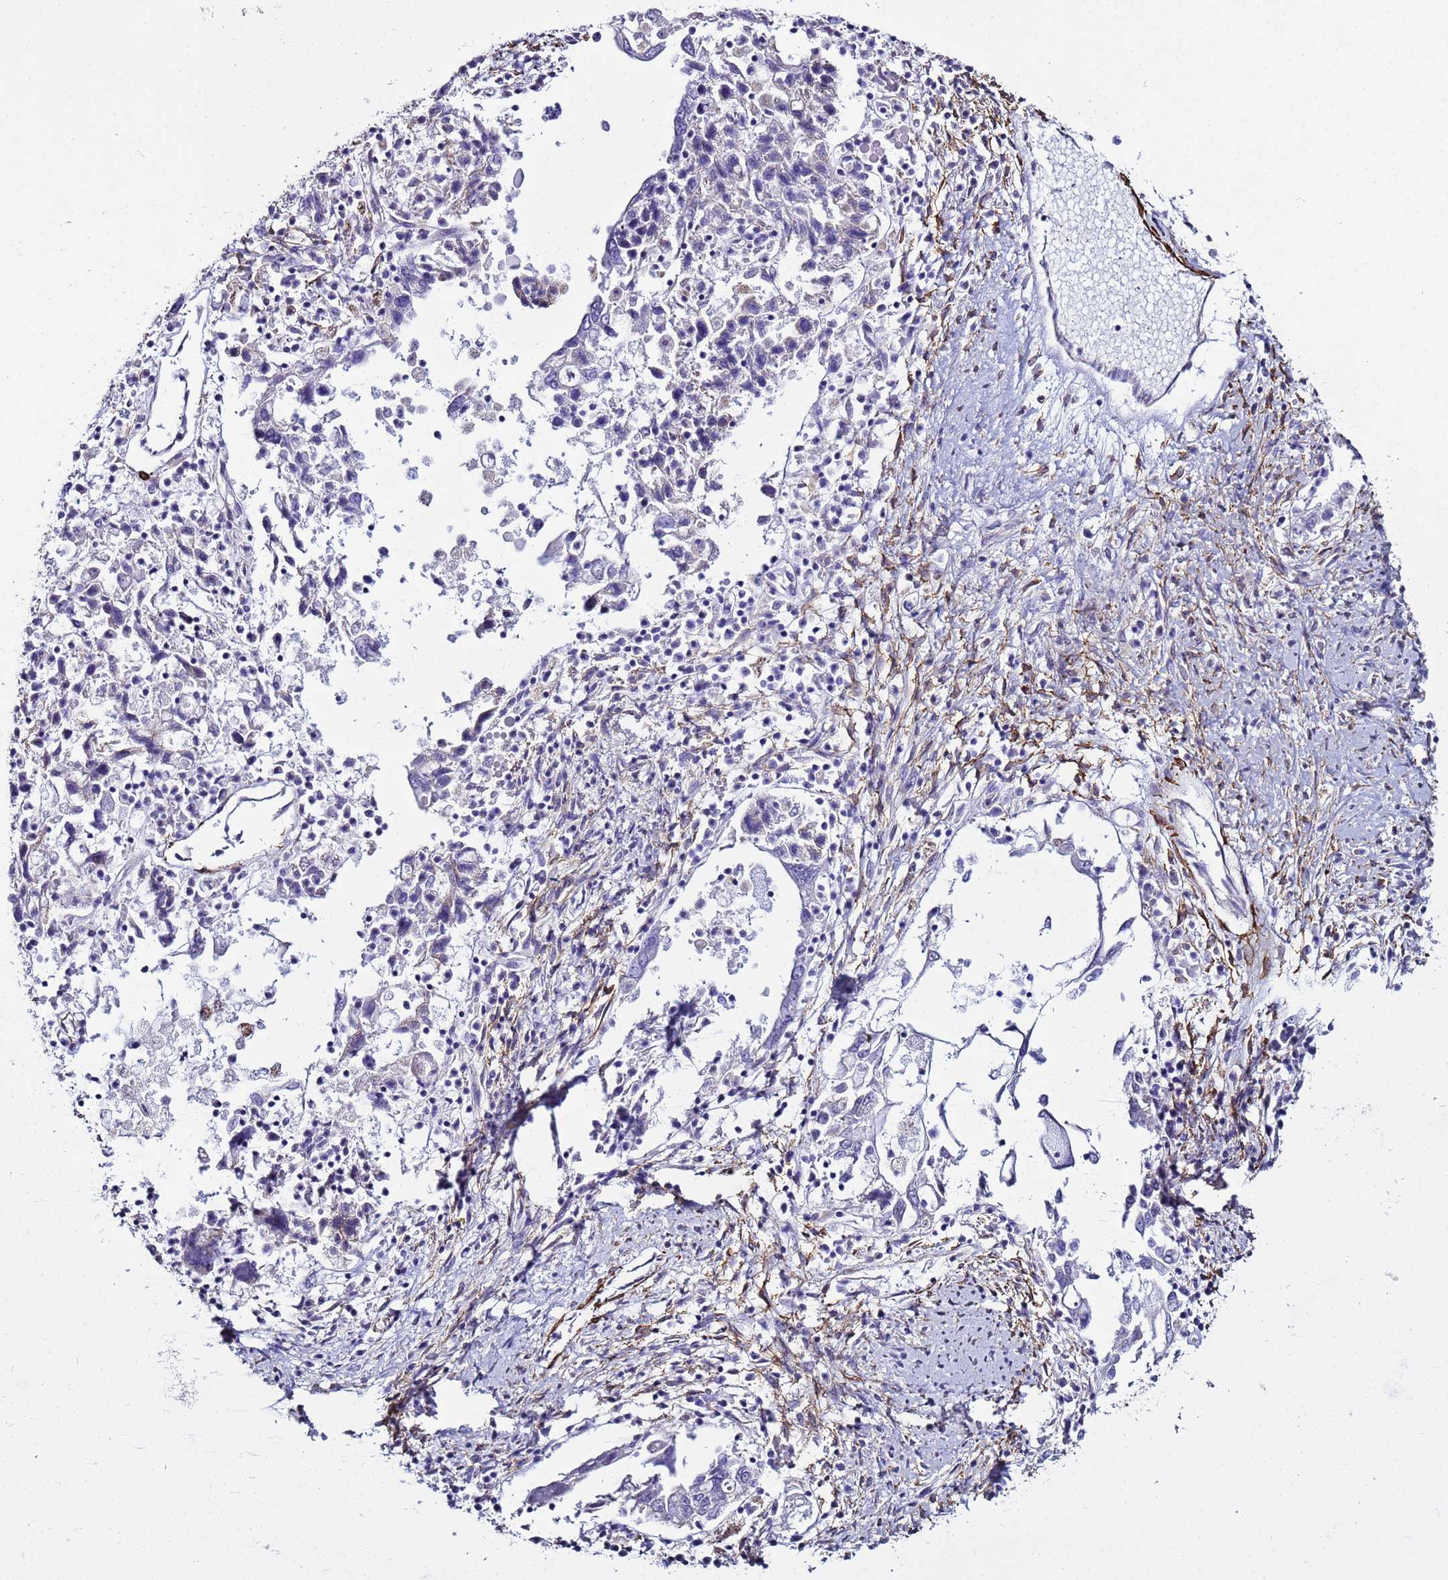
{"staining": {"intensity": "negative", "quantity": "none", "location": "none"}, "tissue": "ovarian cancer", "cell_type": "Tumor cells", "image_type": "cancer", "snomed": [{"axis": "morphology", "description": "Carcinoma, endometroid"}, {"axis": "topography", "description": "Ovary"}], "caption": "Photomicrograph shows no protein expression in tumor cells of ovarian cancer tissue.", "gene": "RABL2B", "patient": {"sex": "female", "age": 62}}